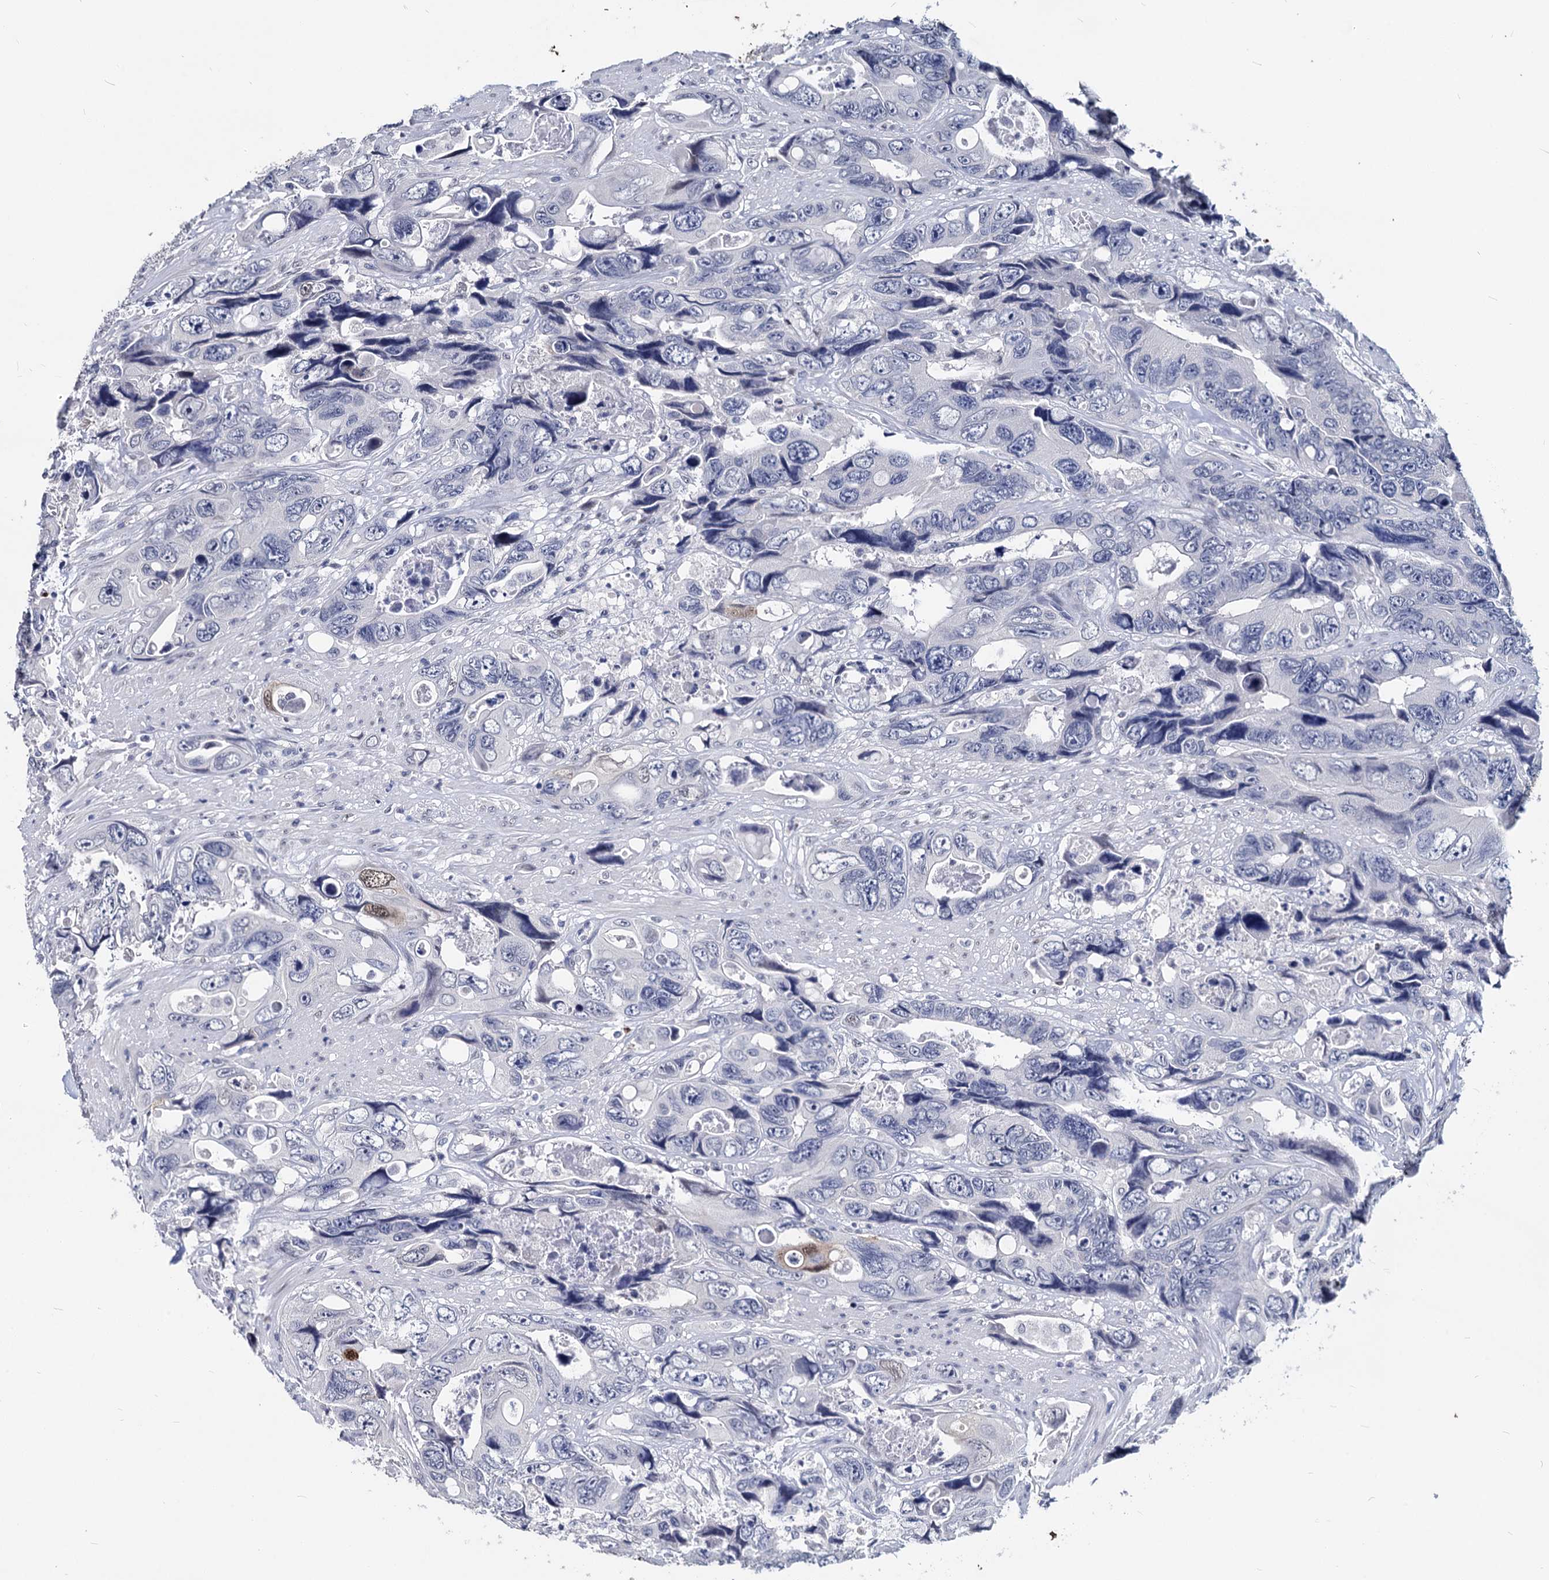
{"staining": {"intensity": "negative", "quantity": "none", "location": "none"}, "tissue": "colorectal cancer", "cell_type": "Tumor cells", "image_type": "cancer", "snomed": [{"axis": "morphology", "description": "Adenocarcinoma, NOS"}, {"axis": "topography", "description": "Rectum"}], "caption": "There is no significant positivity in tumor cells of colorectal cancer.", "gene": "MAGEA4", "patient": {"sex": "male", "age": 57}}